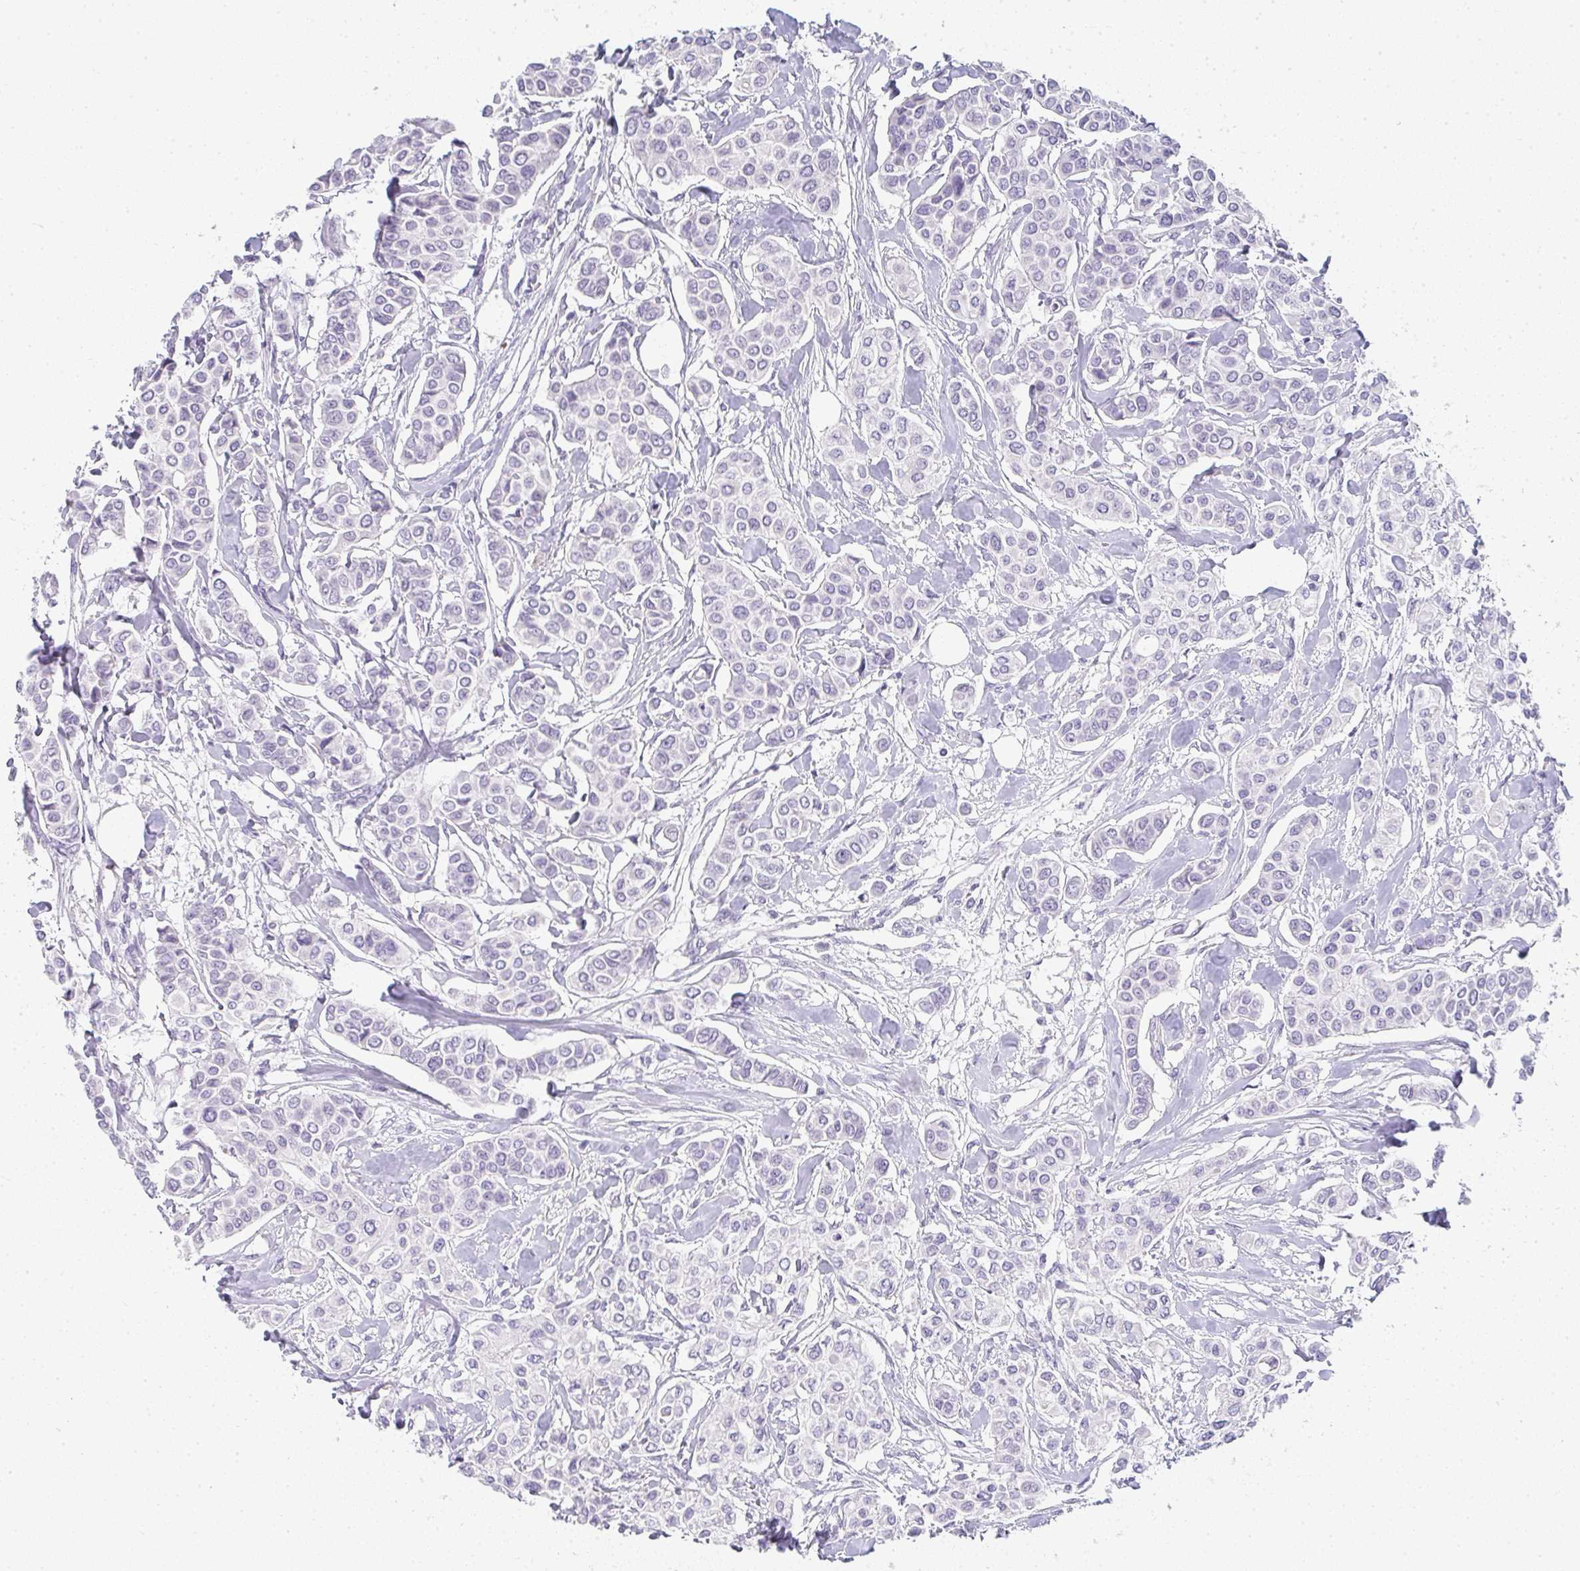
{"staining": {"intensity": "negative", "quantity": "none", "location": "none"}, "tissue": "breast cancer", "cell_type": "Tumor cells", "image_type": "cancer", "snomed": [{"axis": "morphology", "description": "Lobular carcinoma"}, {"axis": "topography", "description": "Breast"}], "caption": "This histopathology image is of breast cancer stained with IHC to label a protein in brown with the nuclei are counter-stained blue. There is no staining in tumor cells.", "gene": "NEU2", "patient": {"sex": "female", "age": 51}}